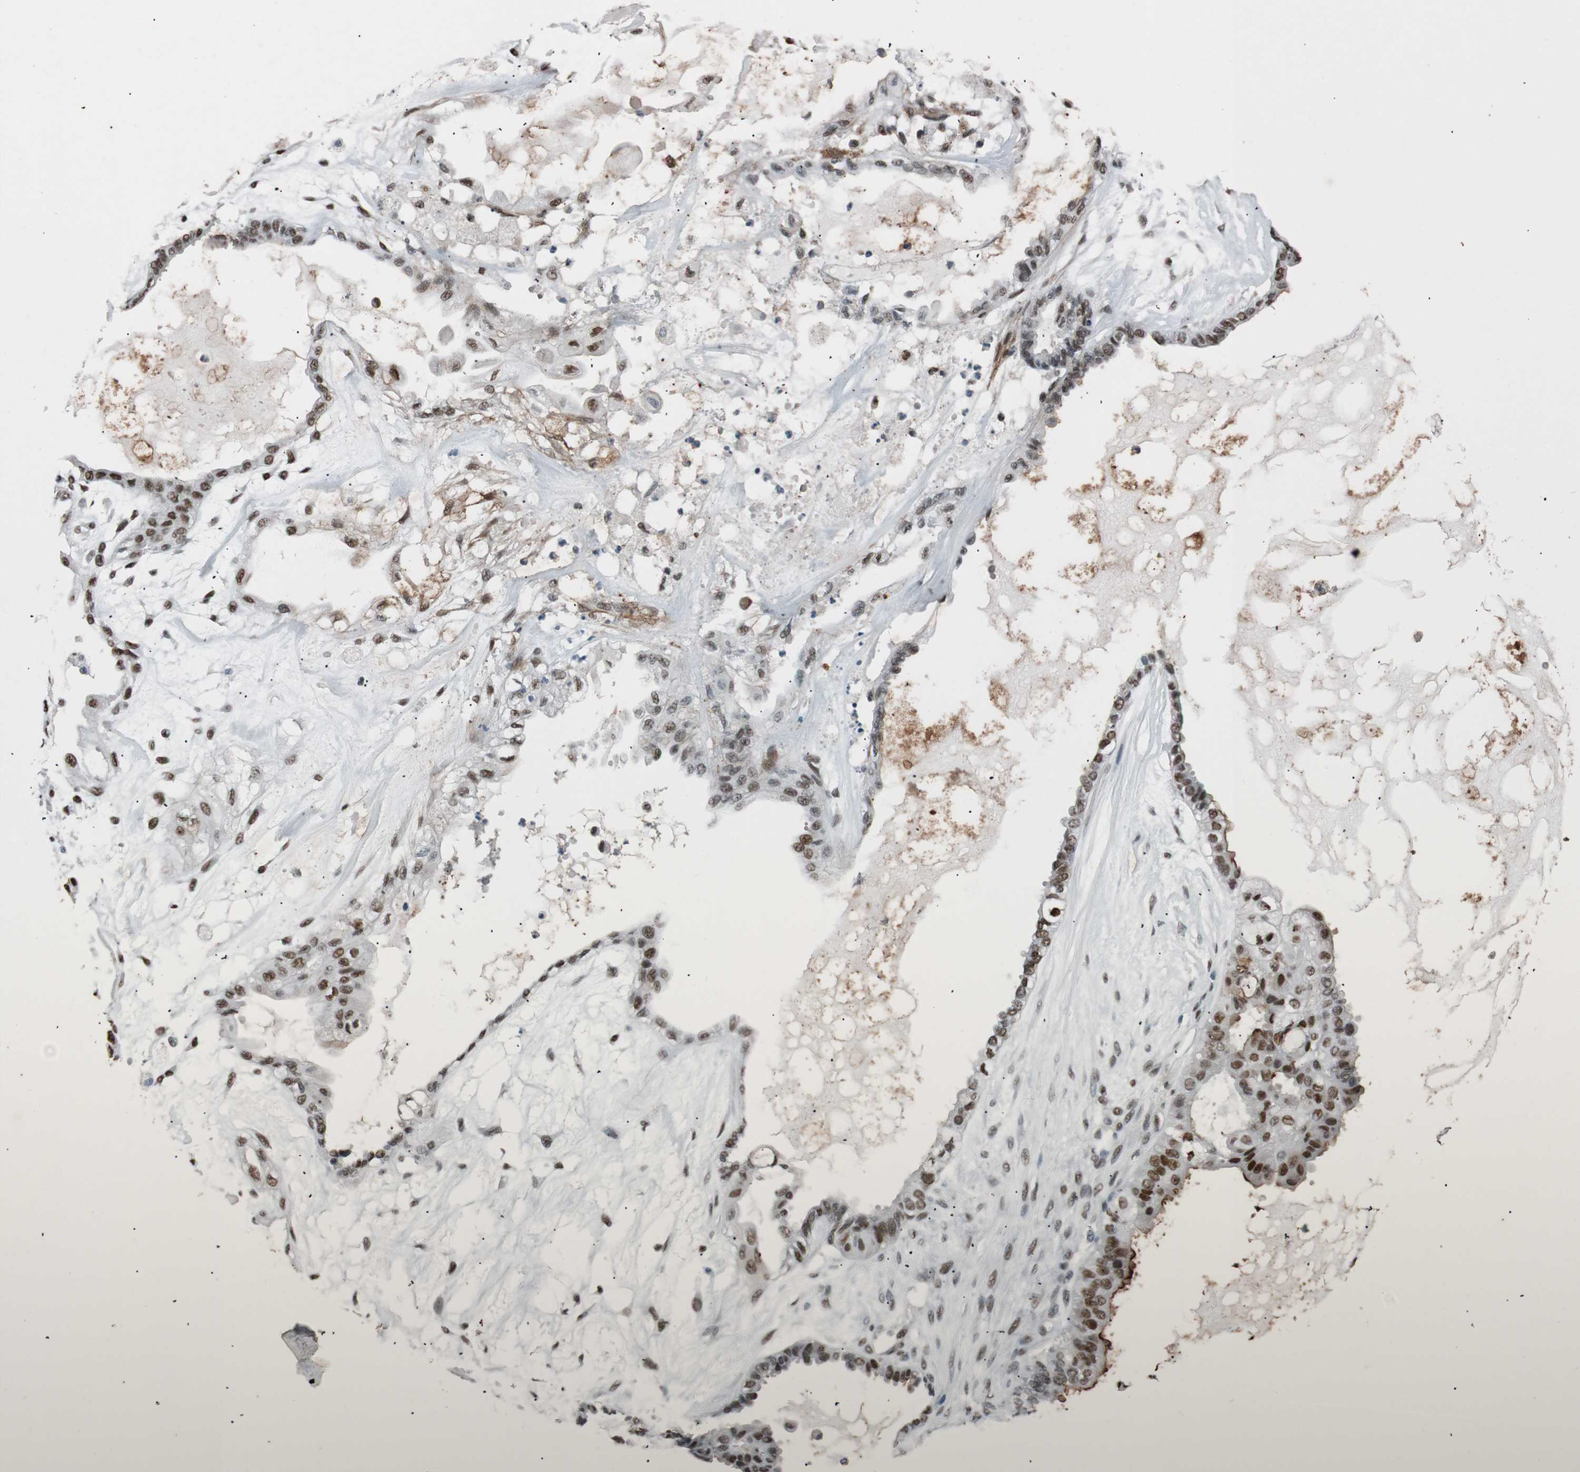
{"staining": {"intensity": "moderate", "quantity": "25%-75%", "location": "cytoplasmic/membranous,nuclear"}, "tissue": "ovarian cancer", "cell_type": "Tumor cells", "image_type": "cancer", "snomed": [{"axis": "morphology", "description": "Carcinoma, NOS"}, {"axis": "morphology", "description": "Carcinoma, endometroid"}, {"axis": "topography", "description": "Ovary"}], "caption": "A brown stain labels moderate cytoplasmic/membranous and nuclear expression of a protein in ovarian cancer (carcinoma) tumor cells.", "gene": "HEXIM1", "patient": {"sex": "female", "age": 50}}